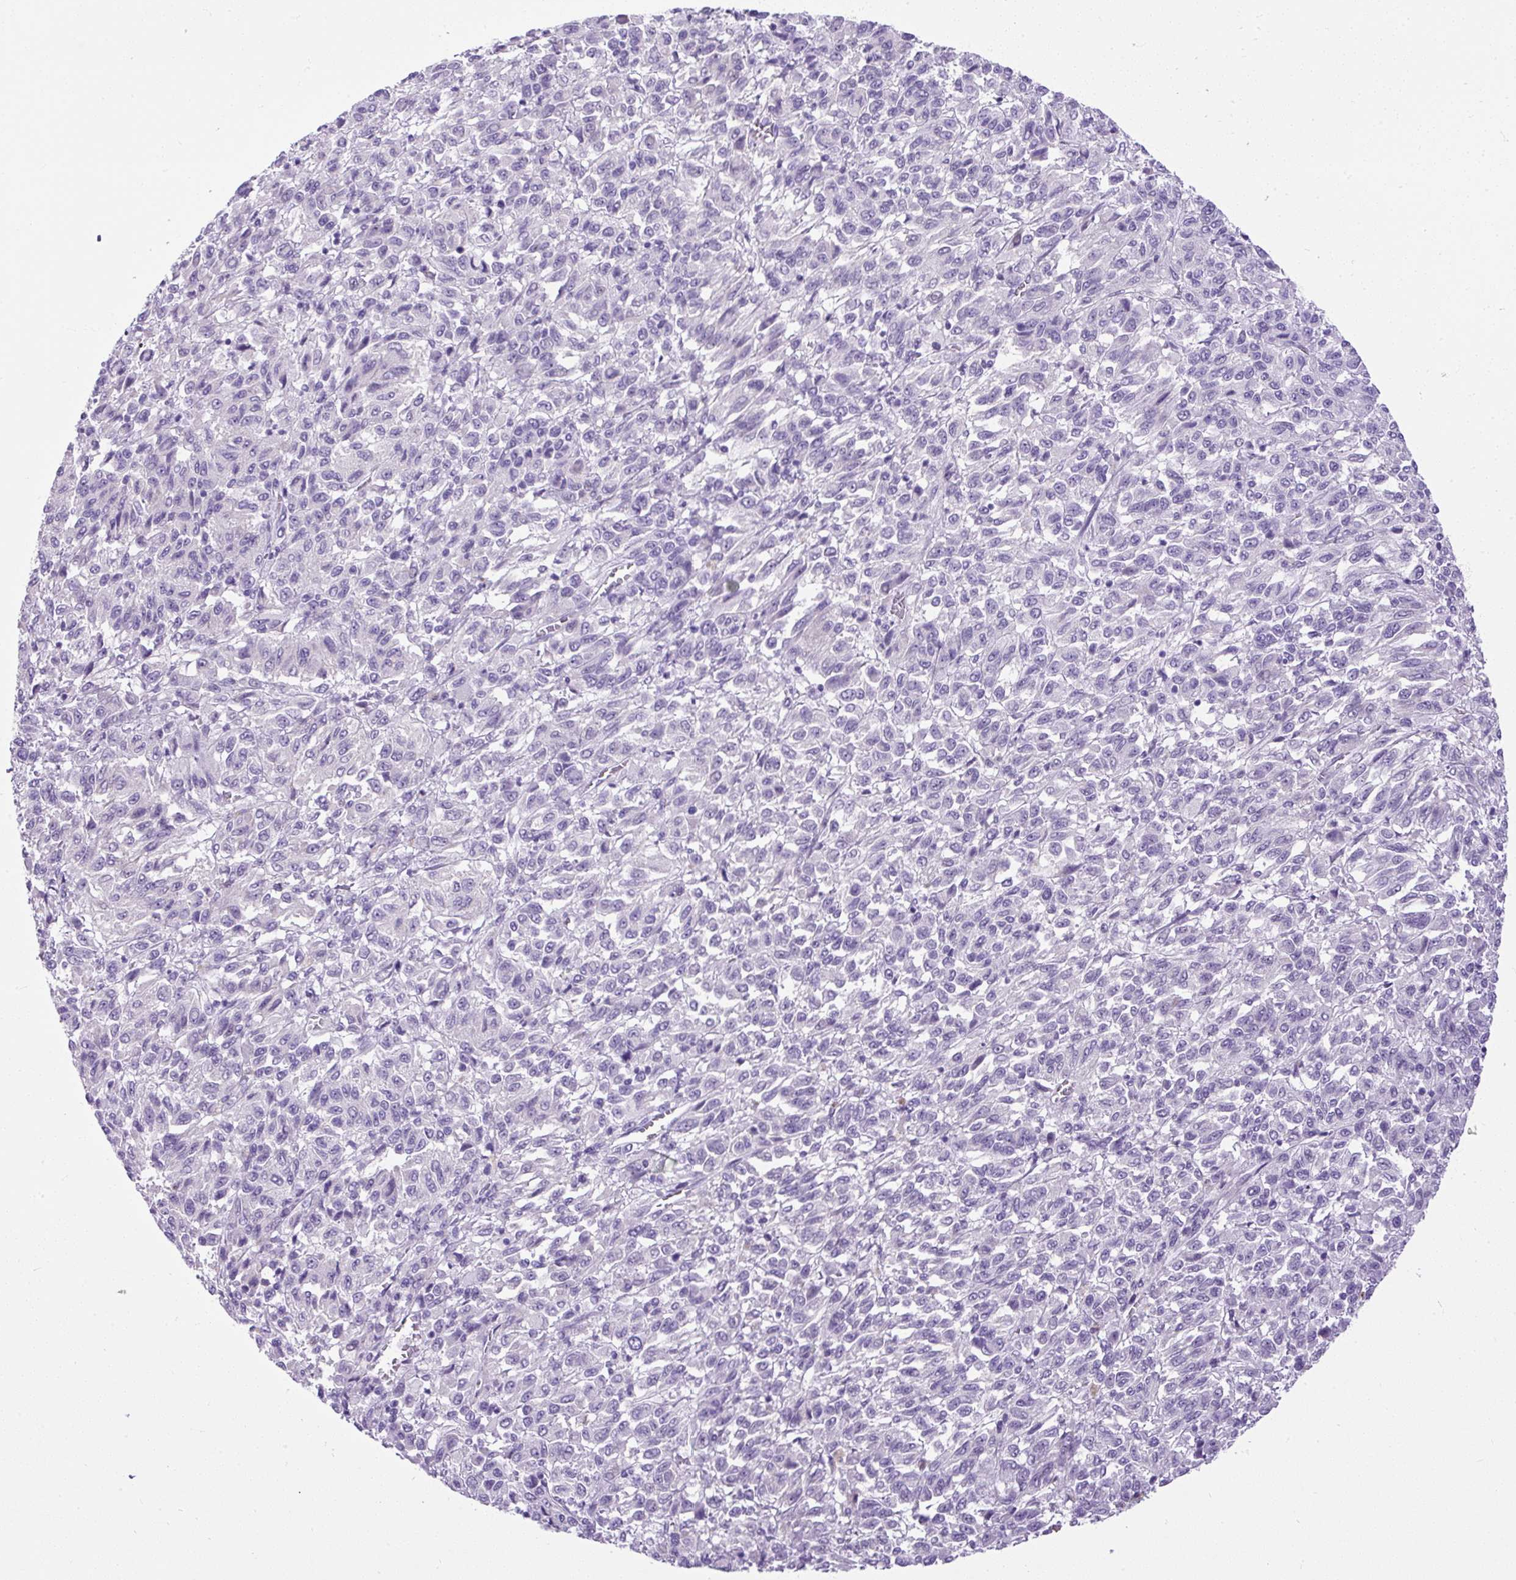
{"staining": {"intensity": "negative", "quantity": "none", "location": "none"}, "tissue": "melanoma", "cell_type": "Tumor cells", "image_type": "cancer", "snomed": [{"axis": "morphology", "description": "Malignant melanoma, Metastatic site"}, {"axis": "topography", "description": "Lung"}], "caption": "A high-resolution micrograph shows immunohistochemistry staining of melanoma, which displays no significant positivity in tumor cells. (DAB IHC, high magnification).", "gene": "UPP1", "patient": {"sex": "male", "age": 64}}